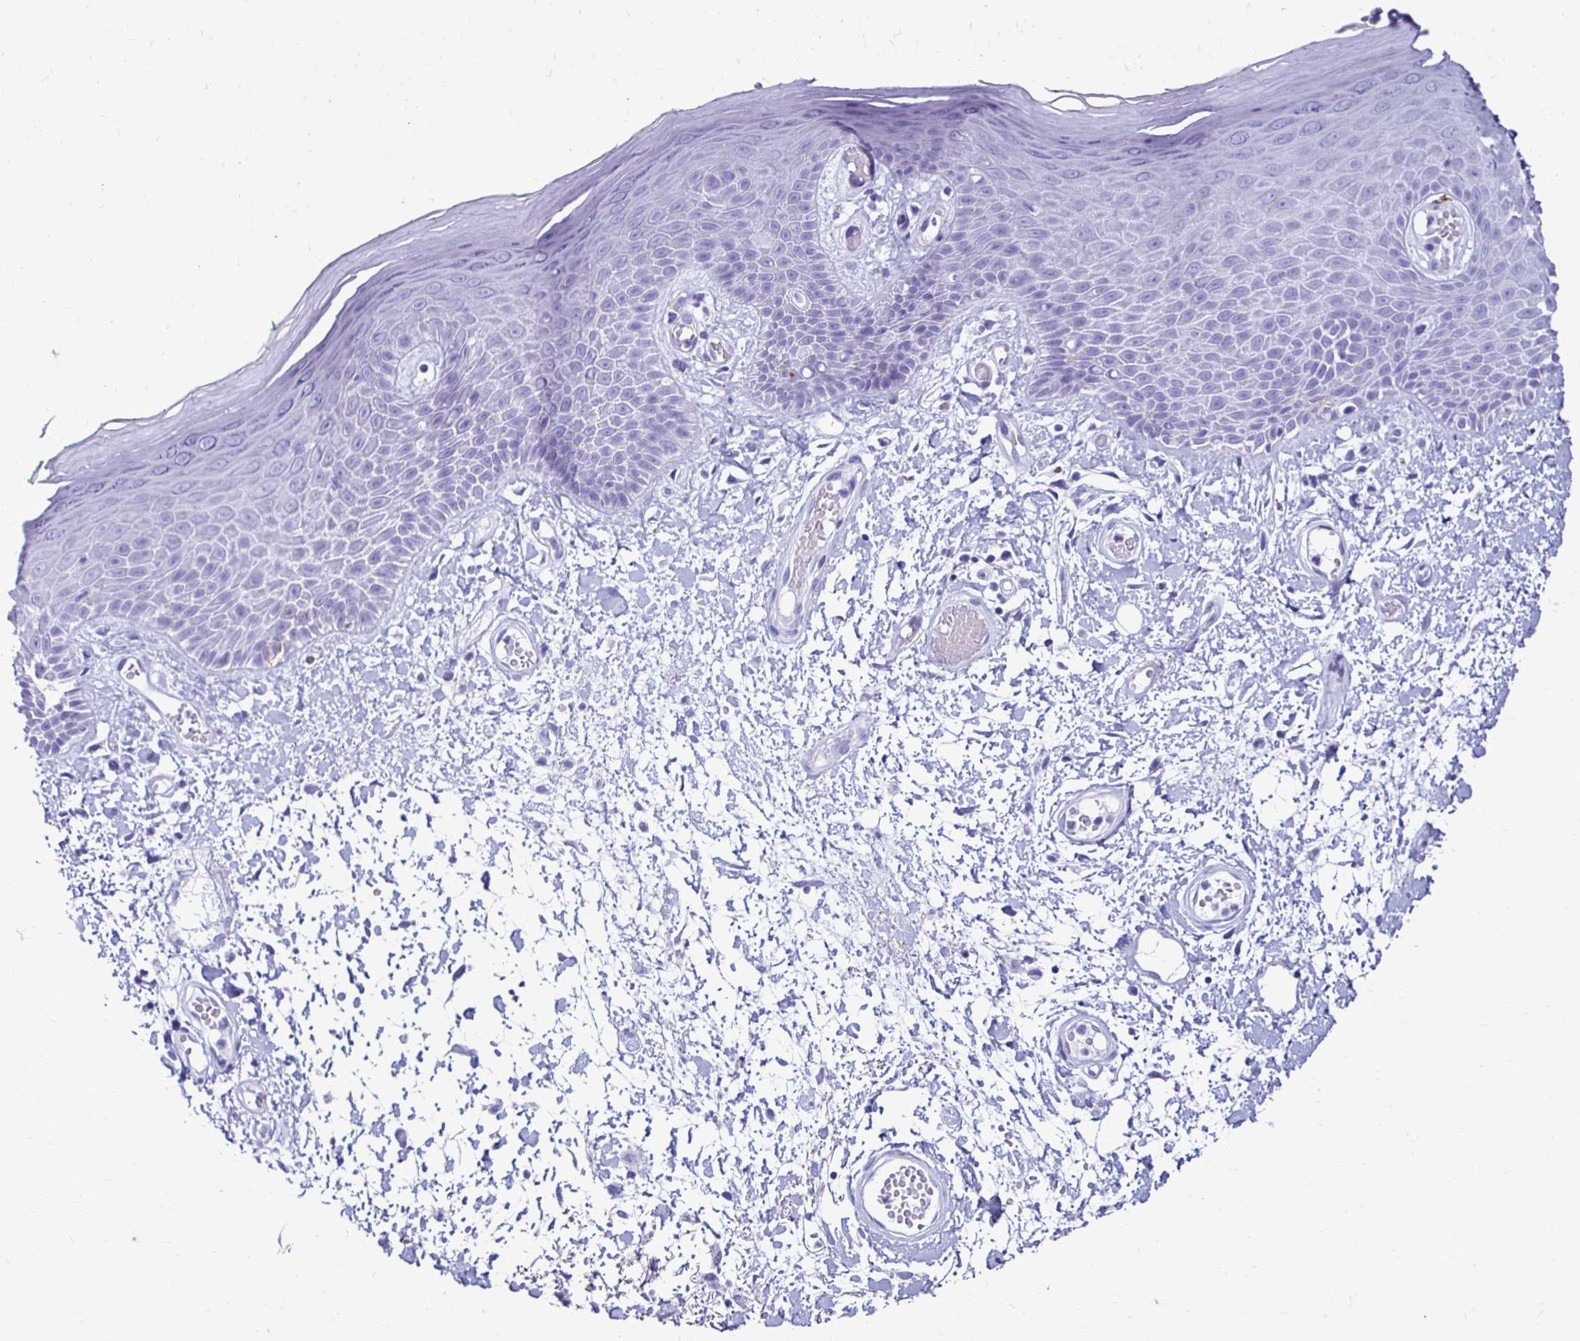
{"staining": {"intensity": "negative", "quantity": "none", "location": "none"}, "tissue": "skin", "cell_type": "Epidermal cells", "image_type": "normal", "snomed": [{"axis": "morphology", "description": "Normal tissue, NOS"}, {"axis": "topography", "description": "Anal"}, {"axis": "topography", "description": "Peripheral nerve tissue"}], "caption": "Skin stained for a protein using immunohistochemistry shows no expression epidermal cells.", "gene": "CST5", "patient": {"sex": "male", "age": 78}}